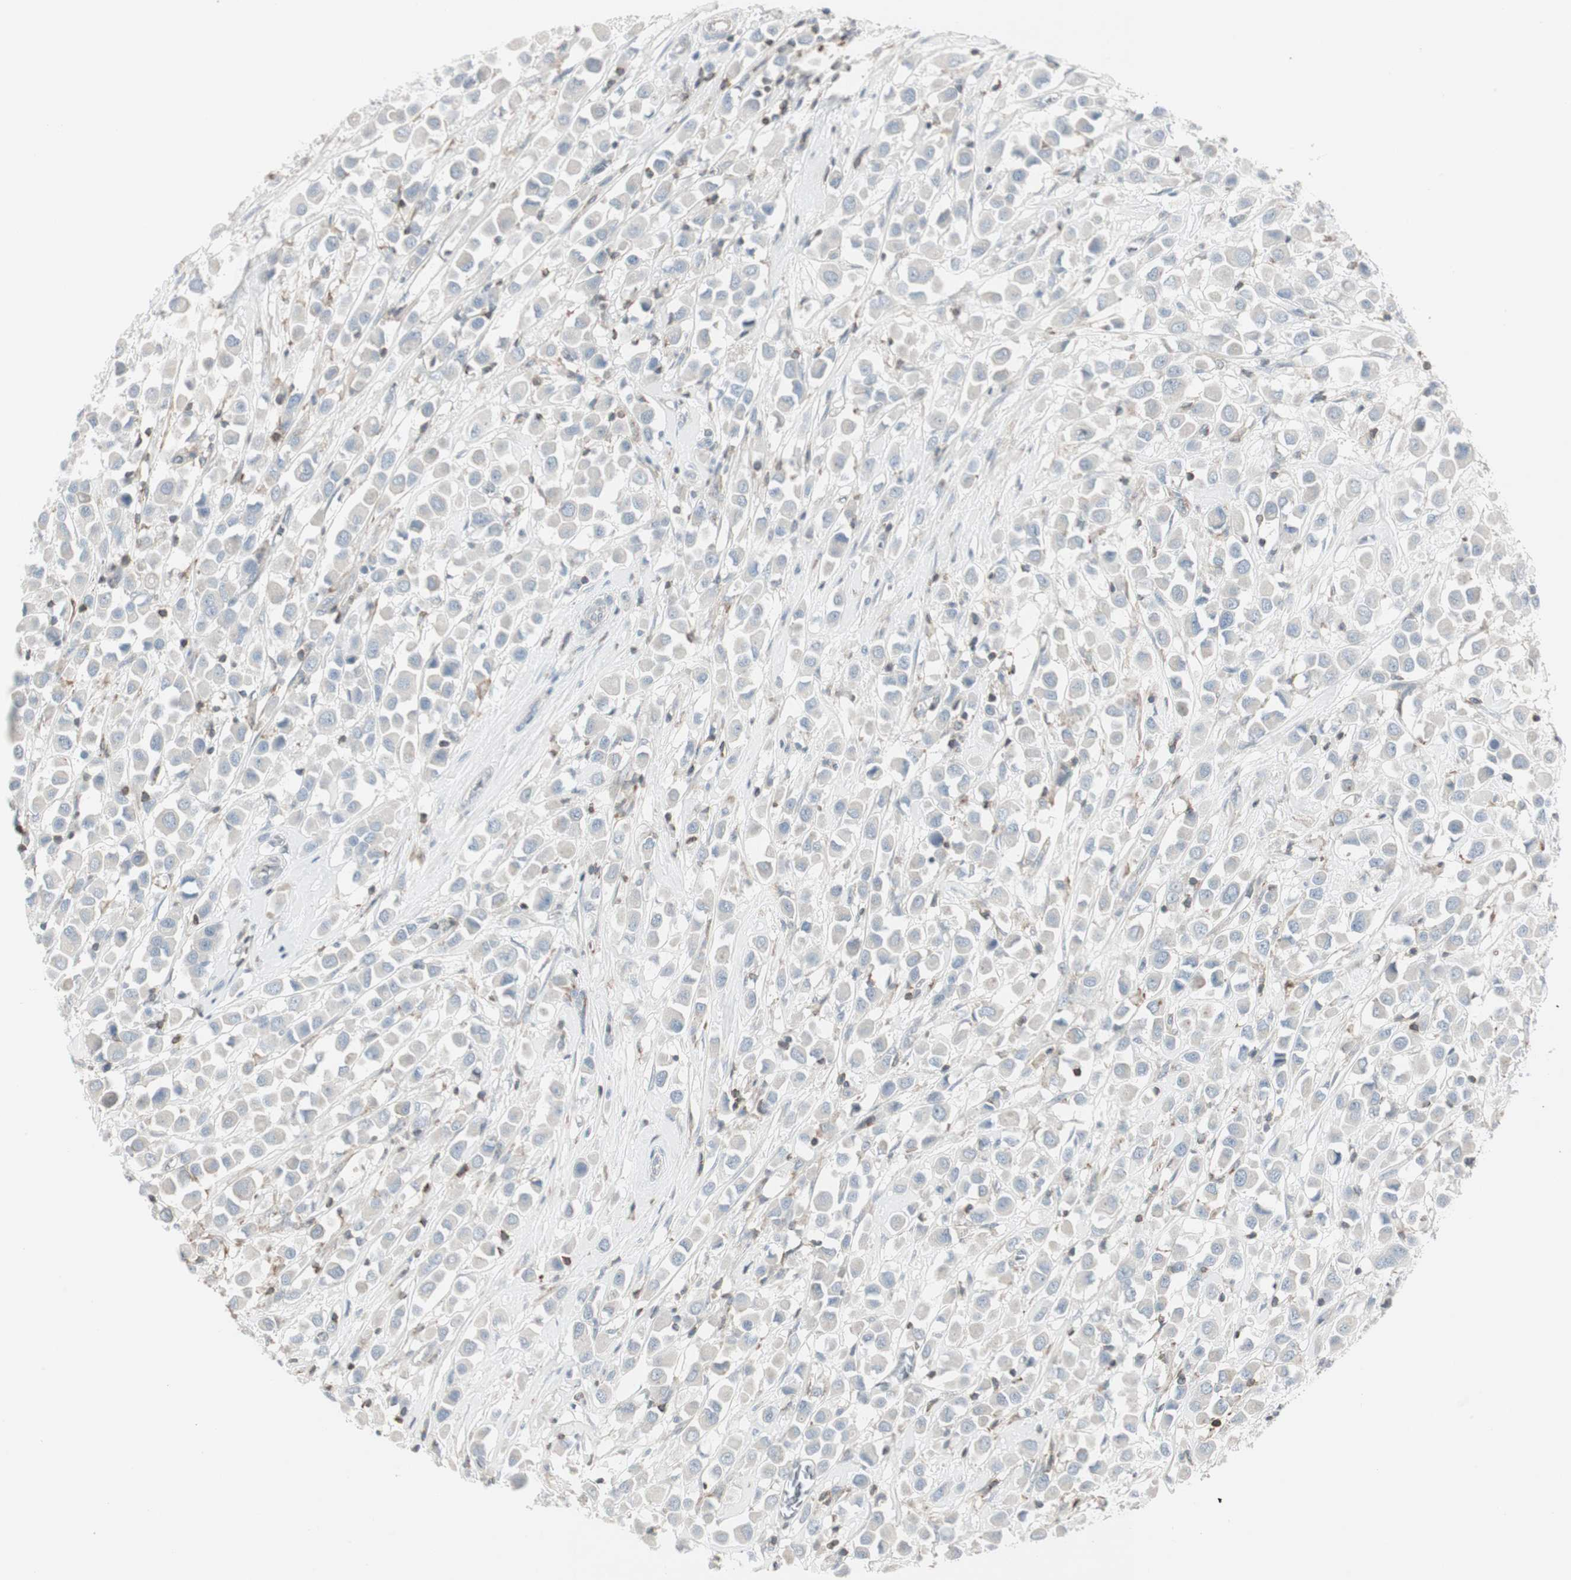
{"staining": {"intensity": "negative", "quantity": "none", "location": "none"}, "tissue": "breast cancer", "cell_type": "Tumor cells", "image_type": "cancer", "snomed": [{"axis": "morphology", "description": "Duct carcinoma"}, {"axis": "topography", "description": "Breast"}], "caption": "High power microscopy micrograph of an IHC photomicrograph of breast cancer (intraductal carcinoma), revealing no significant staining in tumor cells.", "gene": "MAP4K4", "patient": {"sex": "female", "age": 61}}